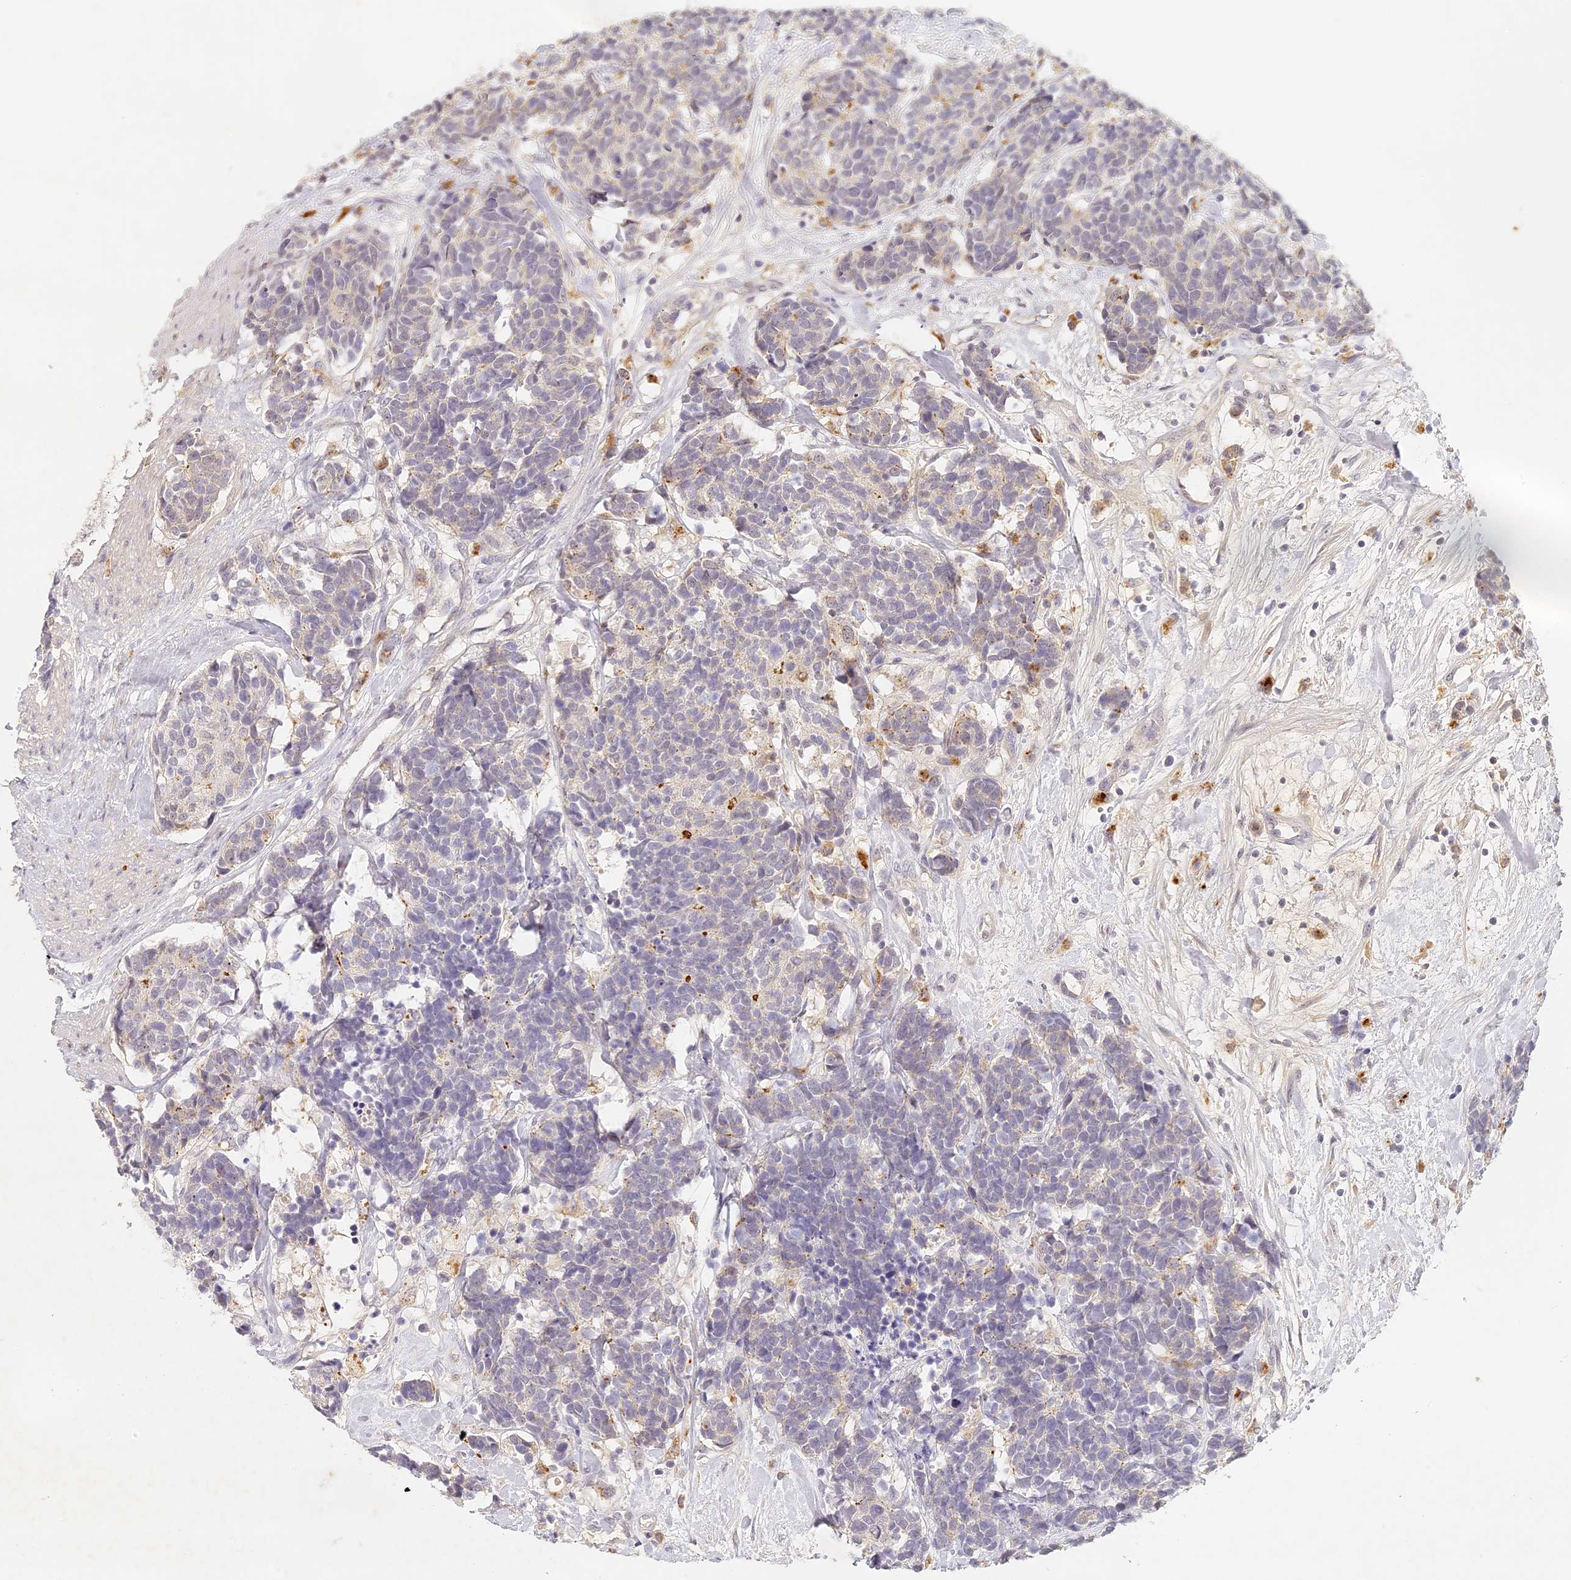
{"staining": {"intensity": "weak", "quantity": "<25%", "location": "cytoplasmic/membranous"}, "tissue": "carcinoid", "cell_type": "Tumor cells", "image_type": "cancer", "snomed": [{"axis": "morphology", "description": "Carcinoma, NOS"}, {"axis": "morphology", "description": "Carcinoid, malignant, NOS"}, {"axis": "topography", "description": "Urinary bladder"}], "caption": "Carcinoid stained for a protein using immunohistochemistry (IHC) exhibits no staining tumor cells.", "gene": "ELL3", "patient": {"sex": "male", "age": 57}}